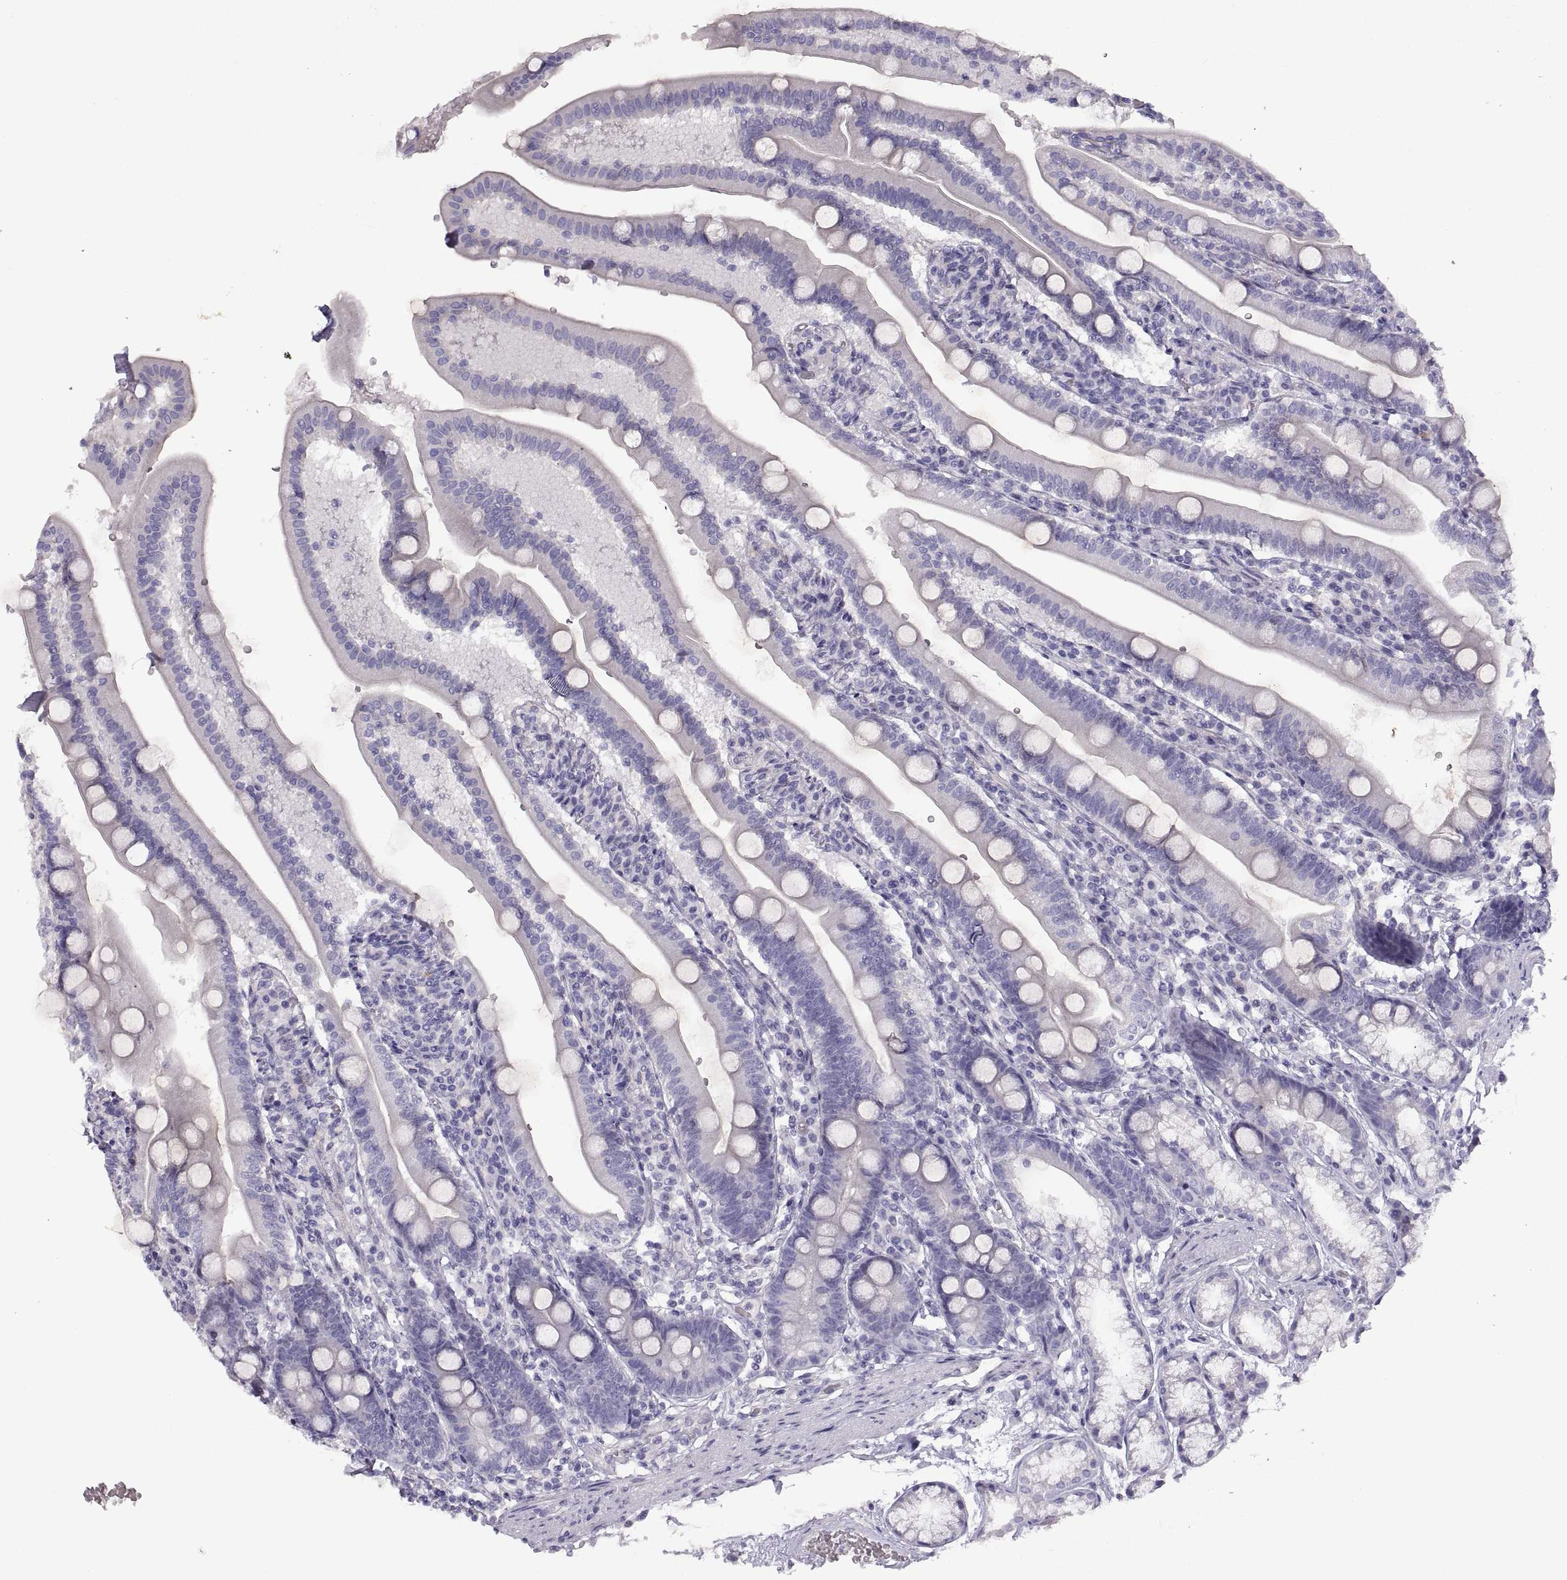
{"staining": {"intensity": "negative", "quantity": "none", "location": "none"}, "tissue": "duodenum", "cell_type": "Glandular cells", "image_type": "normal", "snomed": [{"axis": "morphology", "description": "Normal tissue, NOS"}, {"axis": "topography", "description": "Duodenum"}], "caption": "Immunohistochemistry image of unremarkable duodenum: duodenum stained with DAB reveals no significant protein positivity in glandular cells.", "gene": "CRYBB3", "patient": {"sex": "female", "age": 67}}